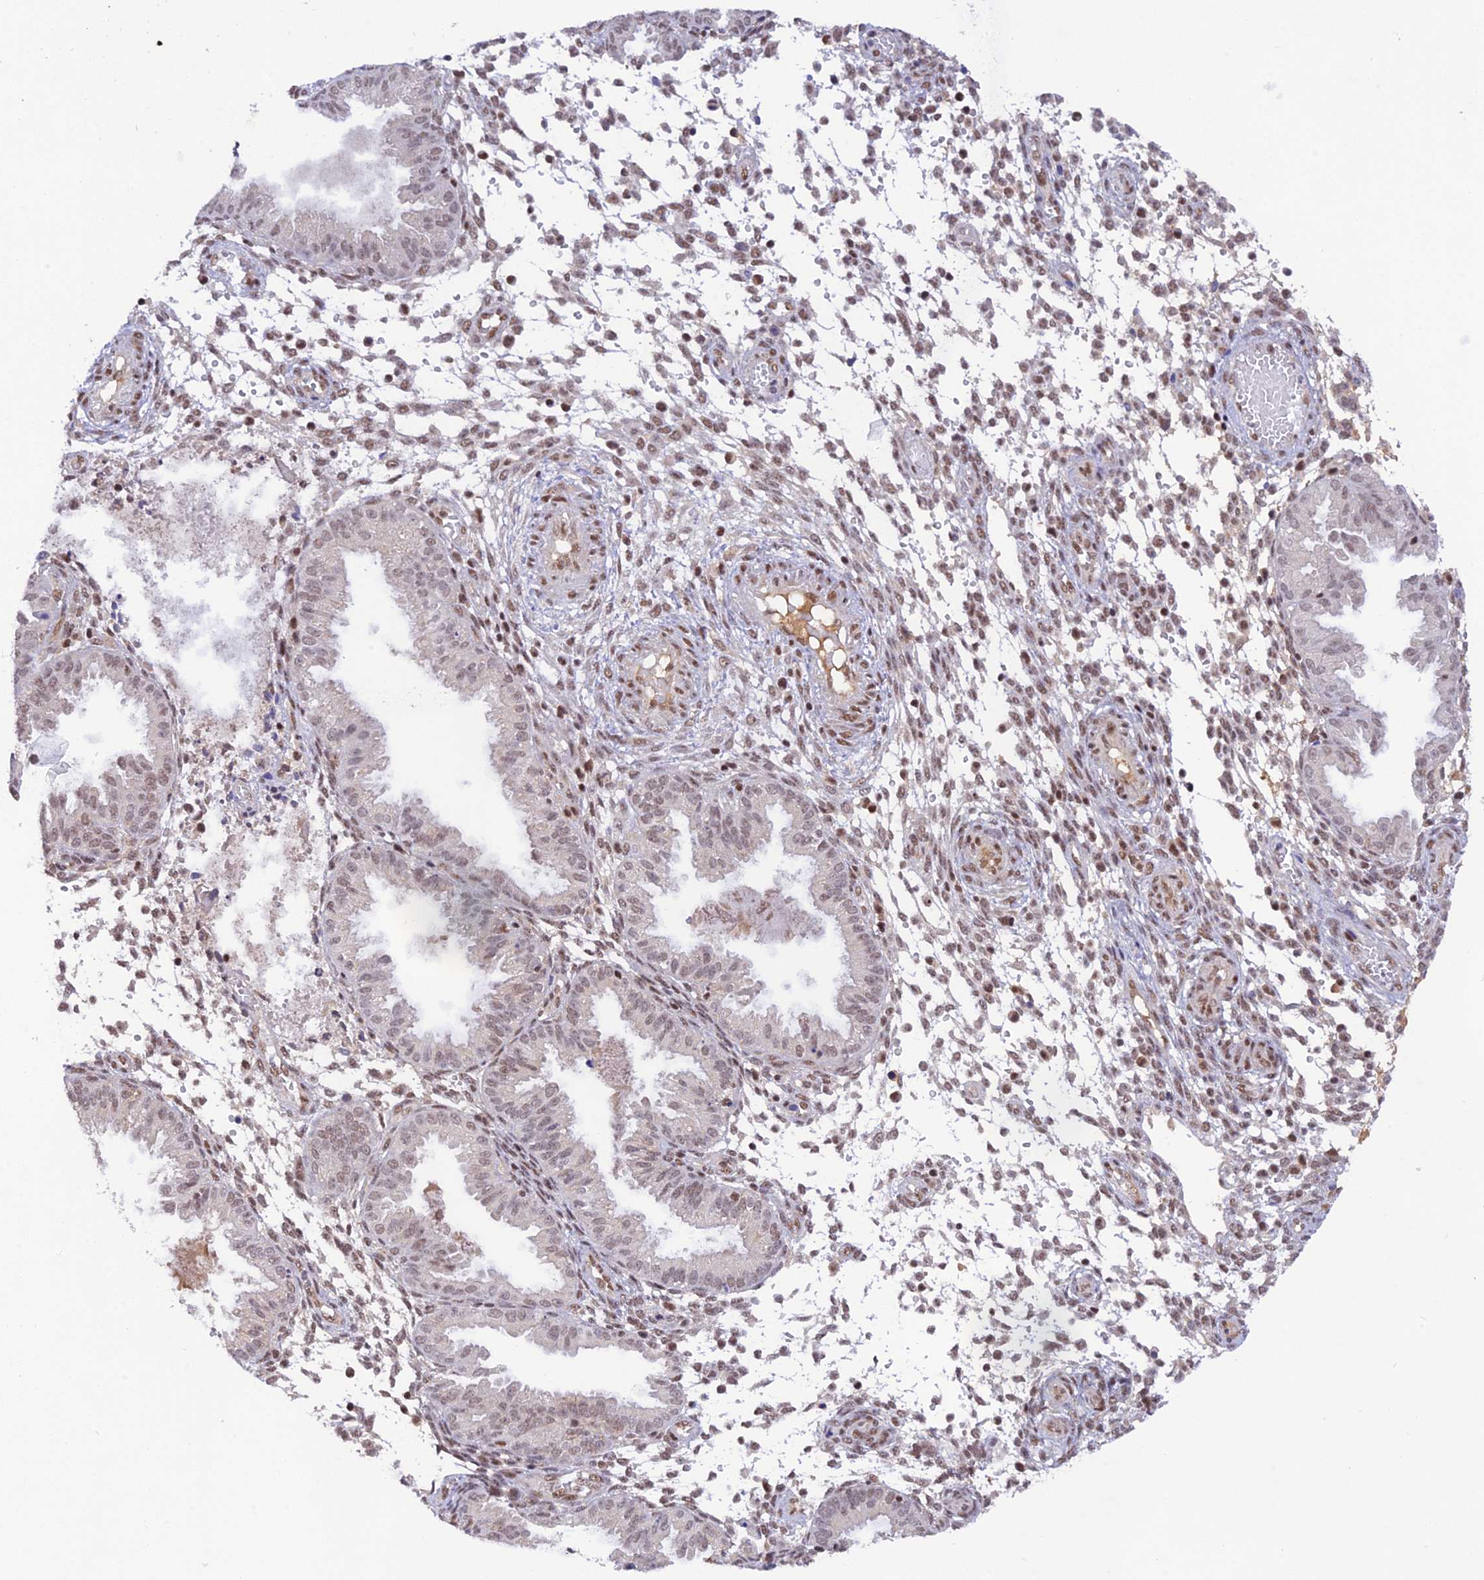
{"staining": {"intensity": "weak", "quantity": "25%-75%", "location": "nuclear"}, "tissue": "endometrium", "cell_type": "Cells in endometrial stroma", "image_type": "normal", "snomed": [{"axis": "morphology", "description": "Normal tissue, NOS"}, {"axis": "topography", "description": "Endometrium"}], "caption": "Protein staining reveals weak nuclear positivity in approximately 25%-75% of cells in endometrial stroma in benign endometrium. (DAB IHC with brightfield microscopy, high magnification).", "gene": "THAP11", "patient": {"sex": "female", "age": 33}}